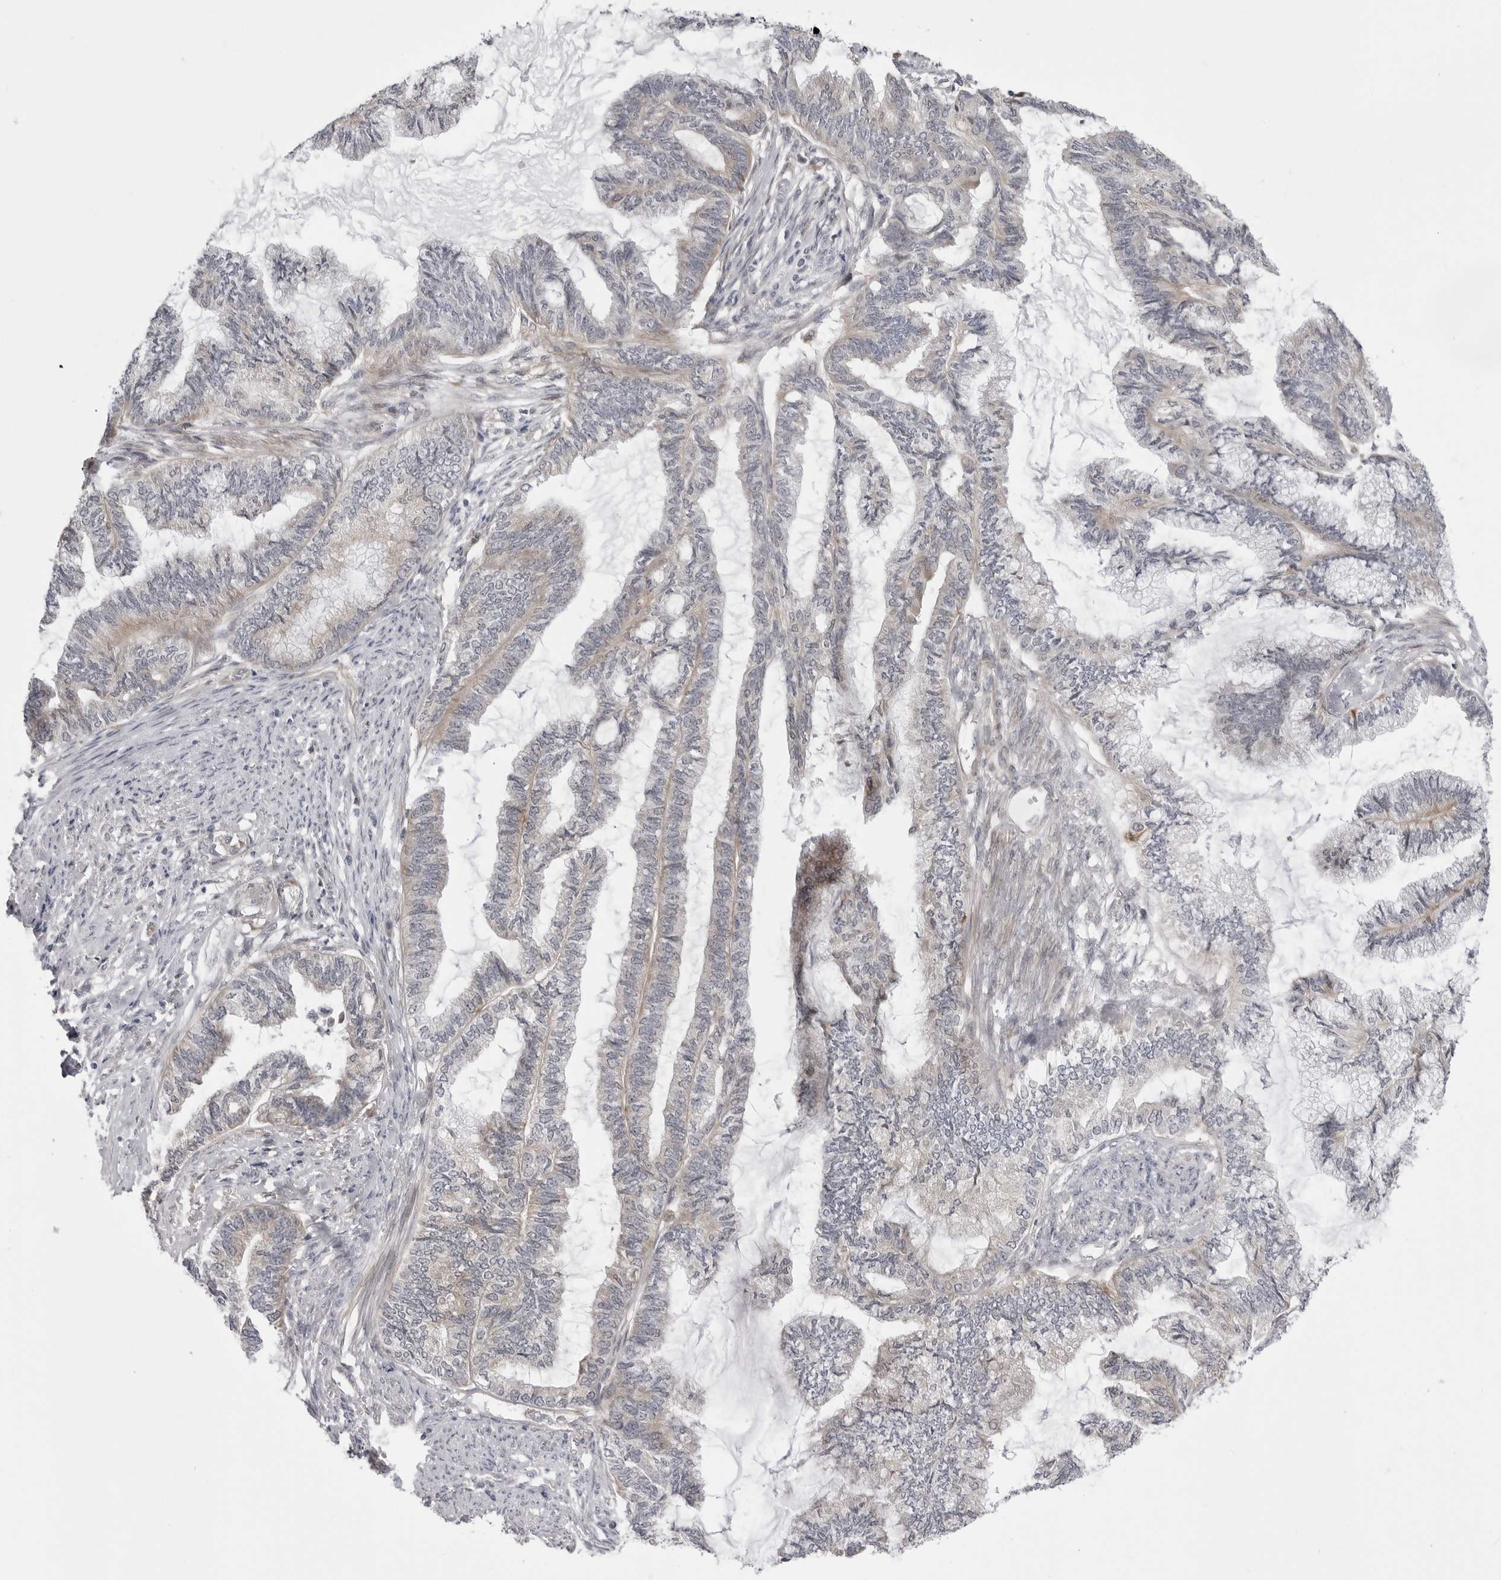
{"staining": {"intensity": "negative", "quantity": "none", "location": "none"}, "tissue": "endometrial cancer", "cell_type": "Tumor cells", "image_type": "cancer", "snomed": [{"axis": "morphology", "description": "Adenocarcinoma, NOS"}, {"axis": "topography", "description": "Endometrium"}], "caption": "High magnification brightfield microscopy of adenocarcinoma (endometrial) stained with DAB (brown) and counterstained with hematoxylin (blue): tumor cells show no significant positivity.", "gene": "CCDC18", "patient": {"sex": "female", "age": 86}}